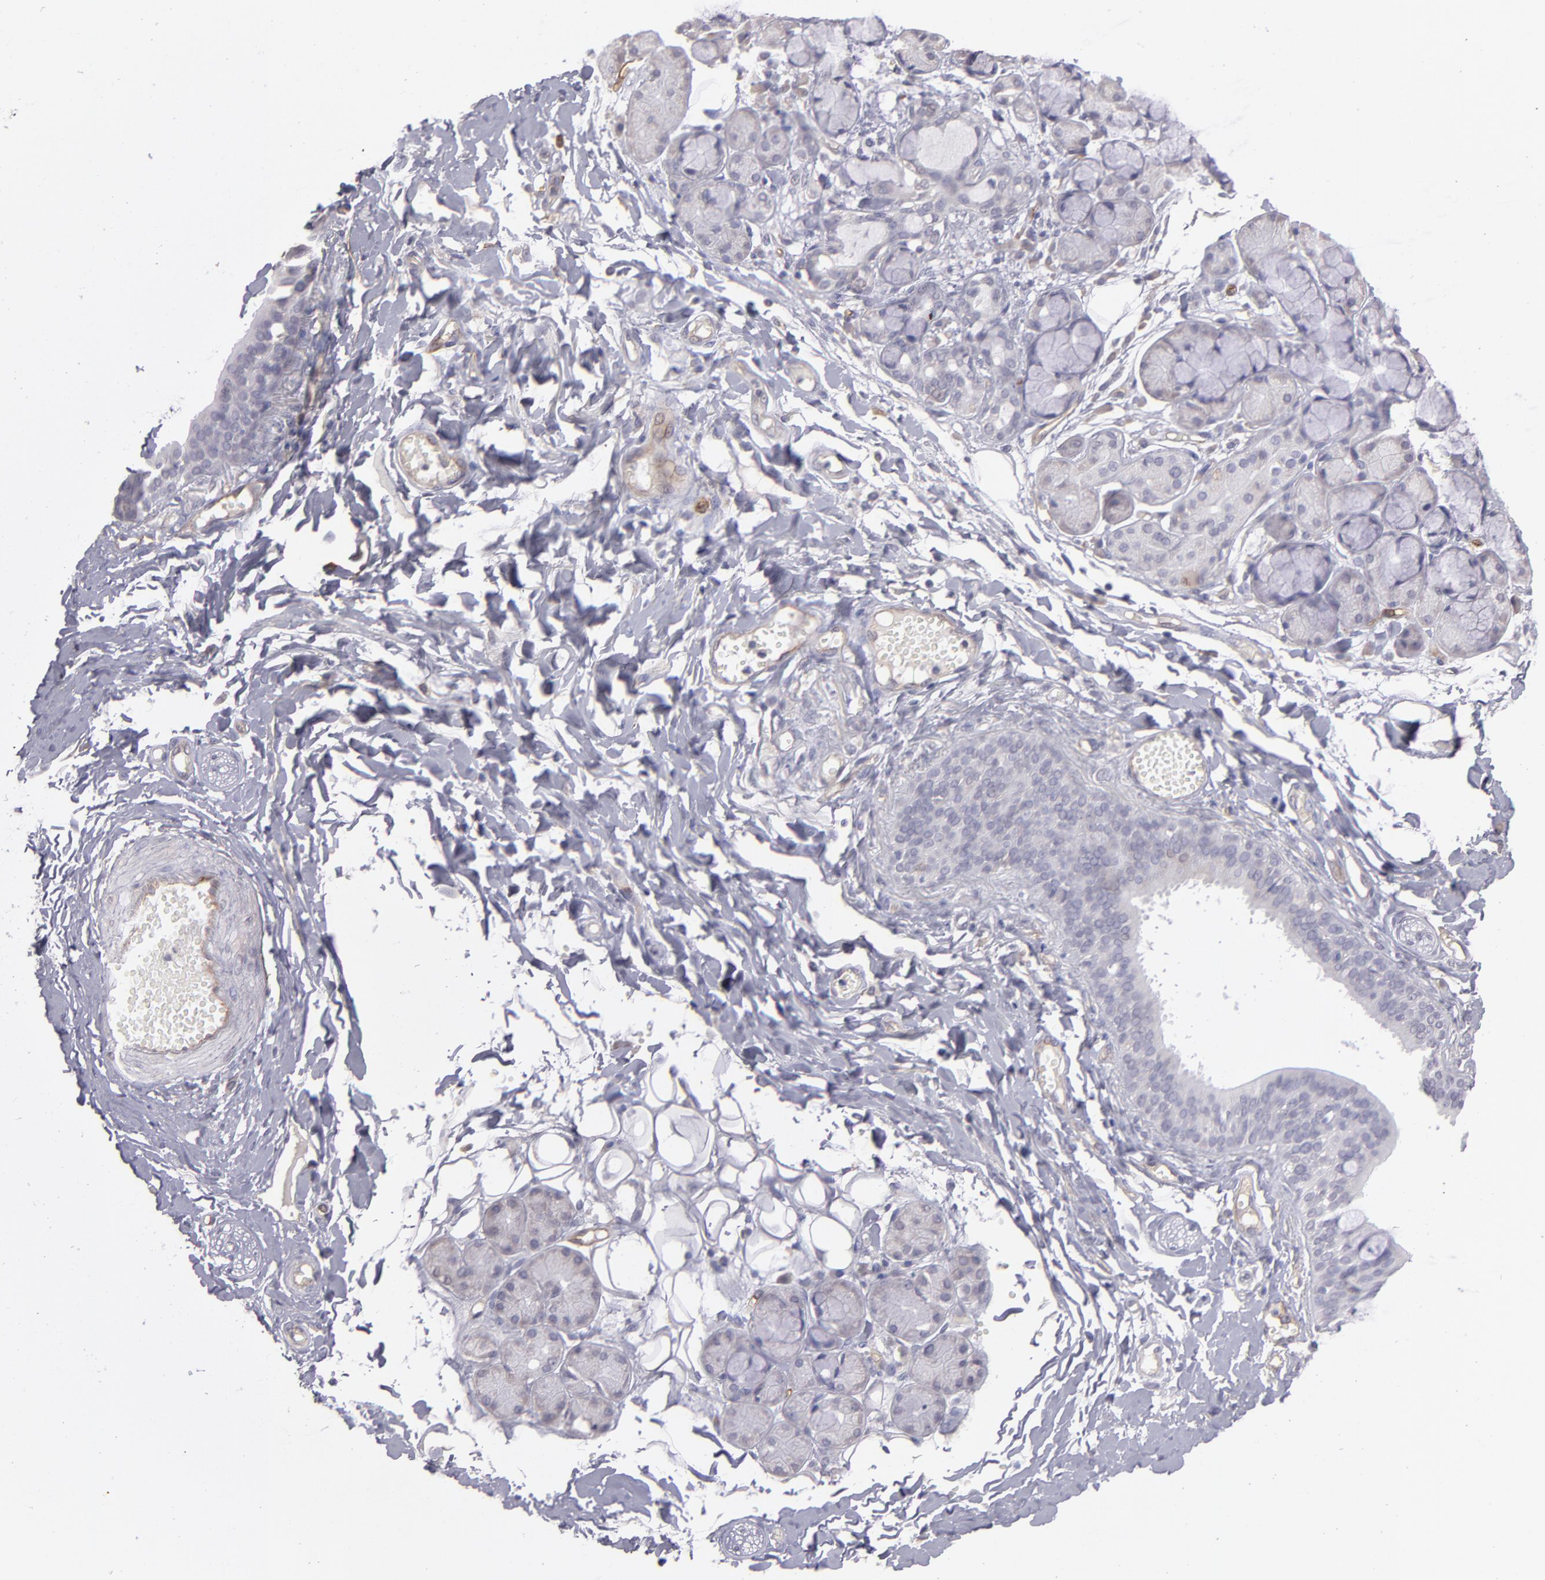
{"staining": {"intensity": "negative", "quantity": "none", "location": "none"}, "tissue": "salivary gland", "cell_type": "Glandular cells", "image_type": "normal", "snomed": [{"axis": "morphology", "description": "Normal tissue, NOS"}, {"axis": "topography", "description": "Skeletal muscle"}, {"axis": "topography", "description": "Oral tissue"}, {"axis": "topography", "description": "Salivary gland"}, {"axis": "topography", "description": "Peripheral nerve tissue"}], "caption": "Histopathology image shows no protein positivity in glandular cells of normal salivary gland. Brightfield microscopy of immunohistochemistry (IHC) stained with DAB (3,3'-diaminobenzidine) (brown) and hematoxylin (blue), captured at high magnification.", "gene": "THBD", "patient": {"sex": "male", "age": 54}}